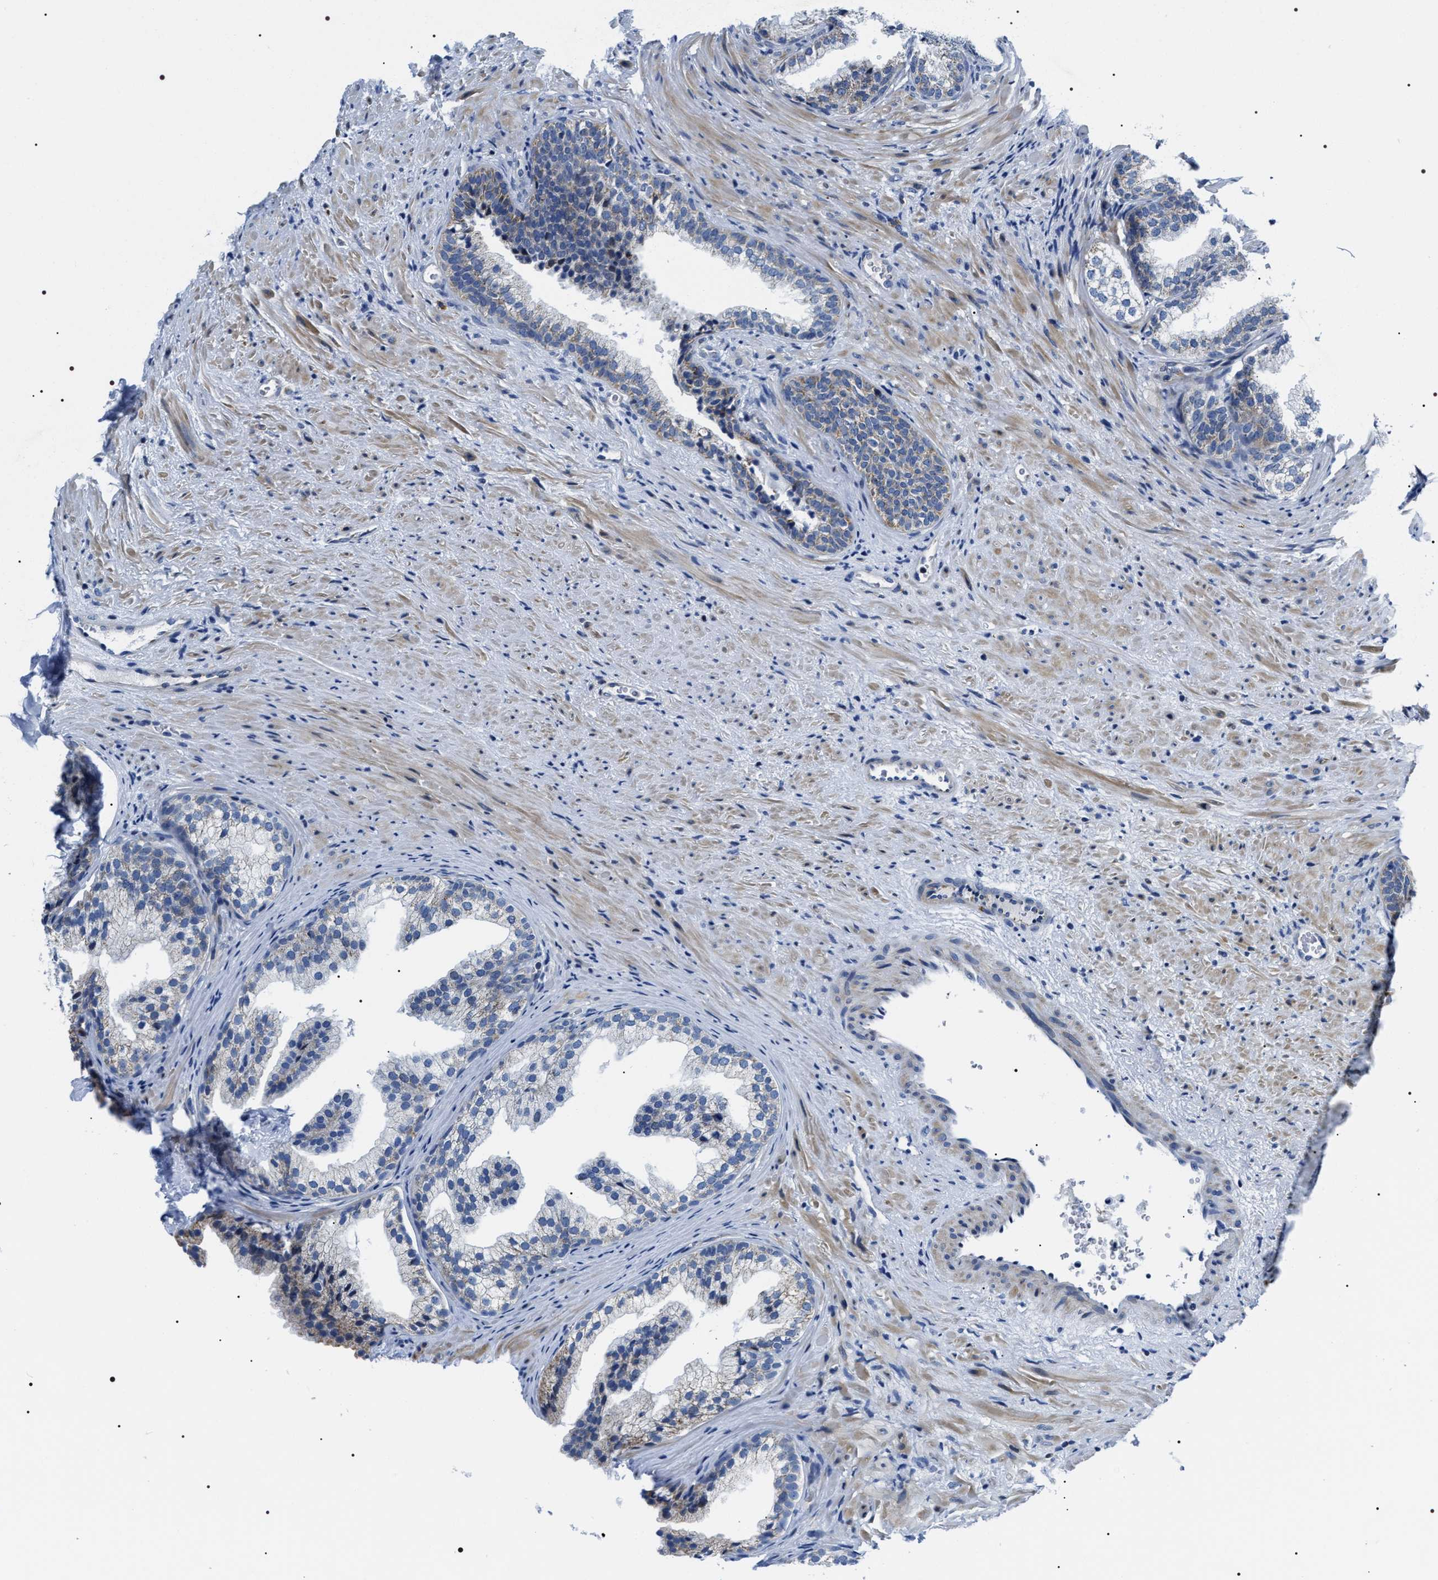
{"staining": {"intensity": "moderate", "quantity": "25%-75%", "location": "cytoplasmic/membranous"}, "tissue": "prostate", "cell_type": "Glandular cells", "image_type": "normal", "snomed": [{"axis": "morphology", "description": "Normal tissue, NOS"}, {"axis": "topography", "description": "Prostate"}], "caption": "Normal prostate was stained to show a protein in brown. There is medium levels of moderate cytoplasmic/membranous expression in approximately 25%-75% of glandular cells. The staining was performed using DAB (3,3'-diaminobenzidine) to visualize the protein expression in brown, while the nuclei were stained in blue with hematoxylin (Magnification: 20x).", "gene": "NTMT1", "patient": {"sex": "male", "age": 76}}